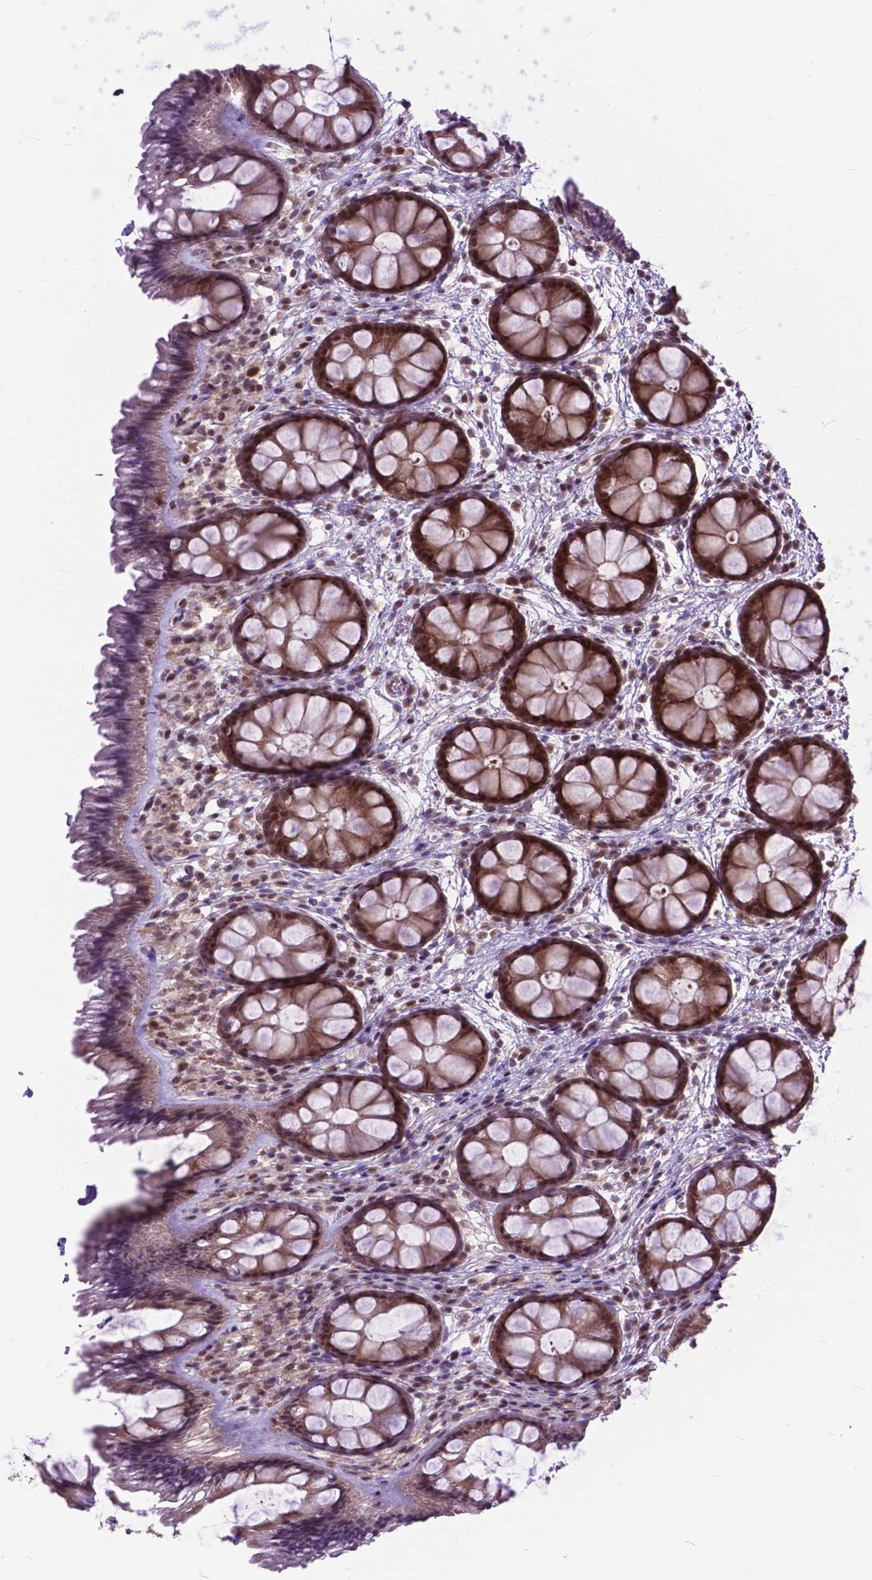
{"staining": {"intensity": "moderate", "quantity": ">75%", "location": "cytoplasmic/membranous,nuclear"}, "tissue": "rectum", "cell_type": "Glandular cells", "image_type": "normal", "snomed": [{"axis": "morphology", "description": "Normal tissue, NOS"}, {"axis": "topography", "description": "Rectum"}], "caption": "Immunohistochemistry histopathology image of normal rectum stained for a protein (brown), which reveals medium levels of moderate cytoplasmic/membranous,nuclear positivity in approximately >75% of glandular cells.", "gene": "FAF1", "patient": {"sex": "female", "age": 62}}